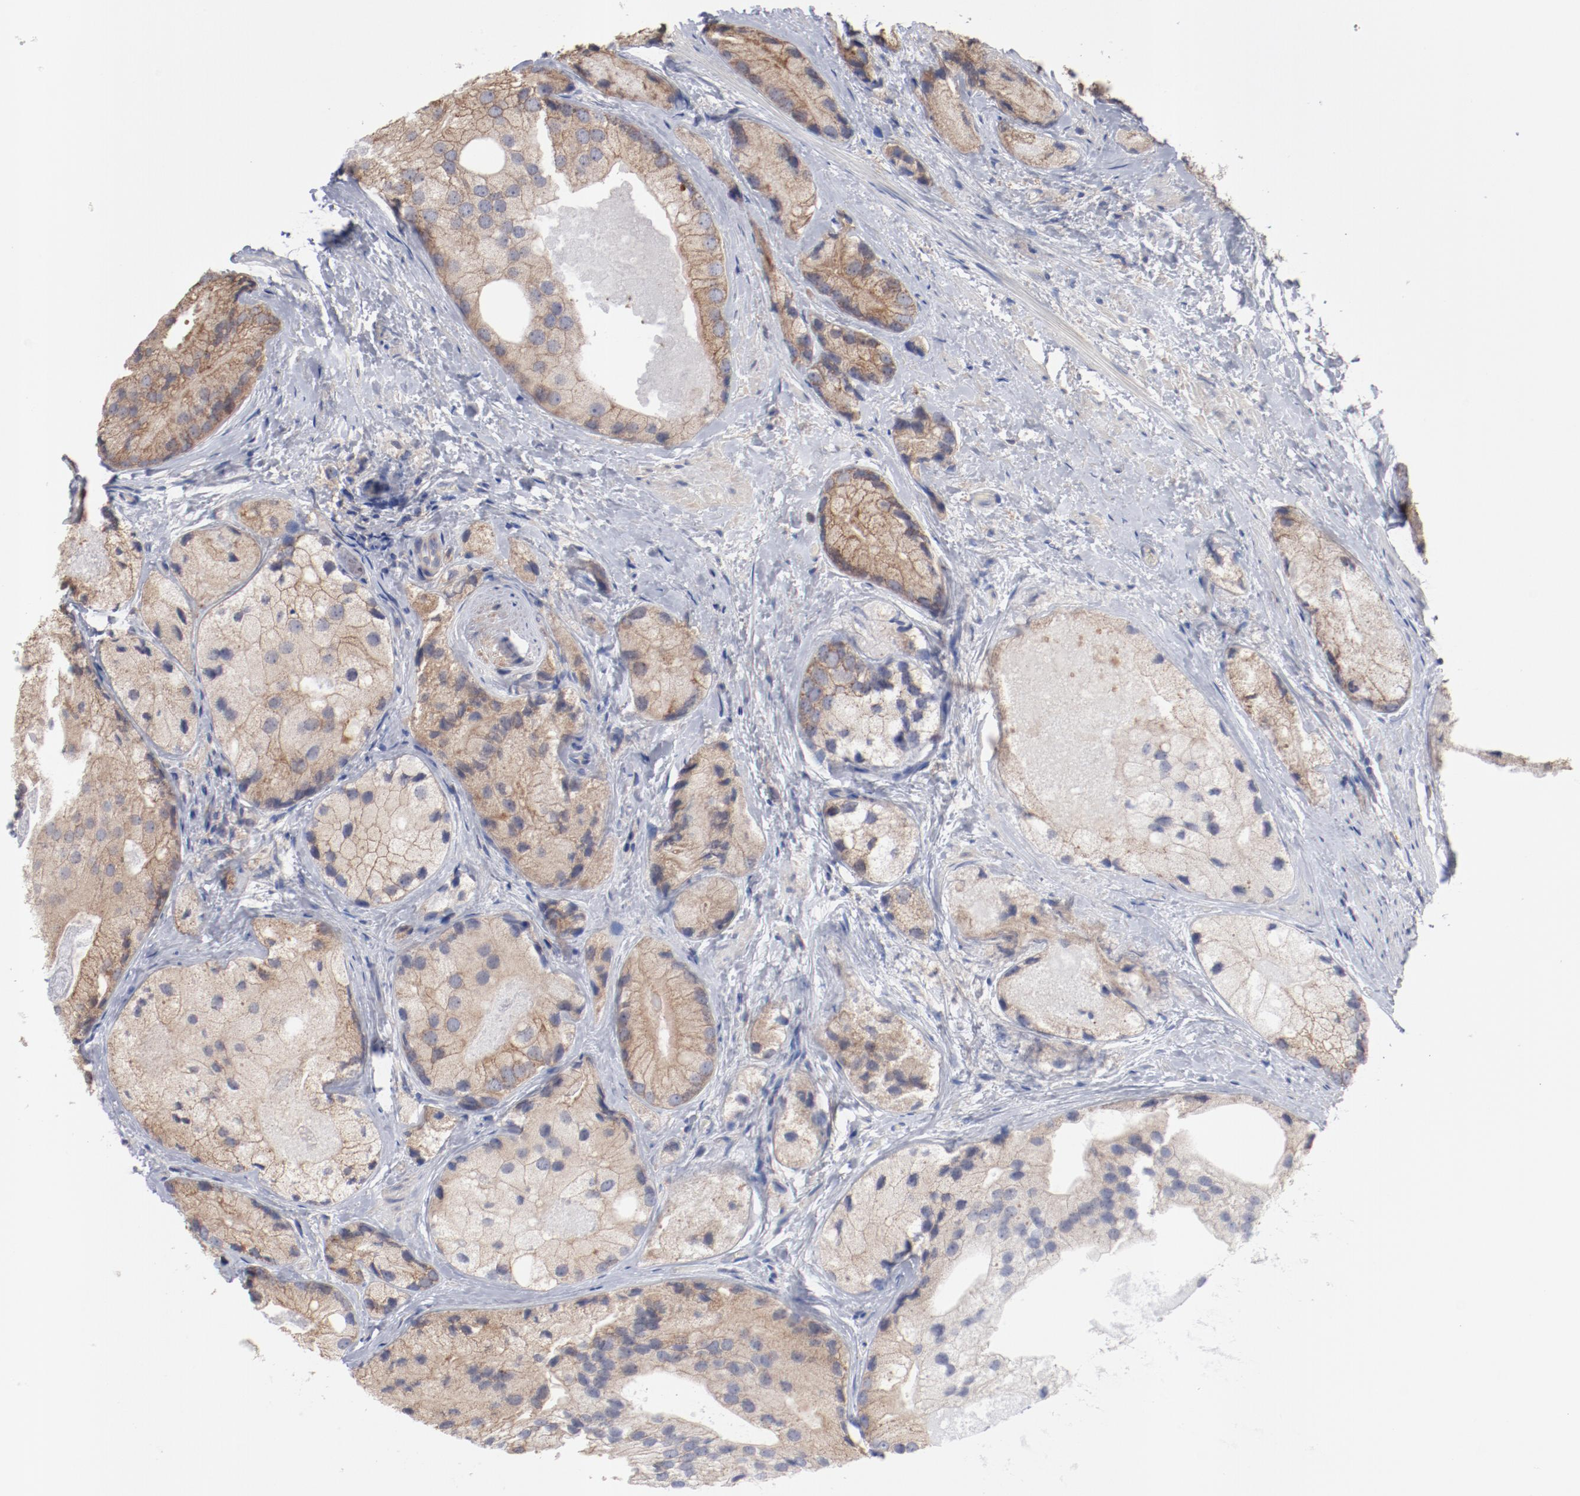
{"staining": {"intensity": "moderate", "quantity": ">75%", "location": "cytoplasmic/membranous"}, "tissue": "prostate cancer", "cell_type": "Tumor cells", "image_type": "cancer", "snomed": [{"axis": "morphology", "description": "Adenocarcinoma, Low grade"}, {"axis": "topography", "description": "Prostate"}], "caption": "Protein expression analysis of prostate cancer reveals moderate cytoplasmic/membranous positivity in approximately >75% of tumor cells.", "gene": "PPFIBP2", "patient": {"sex": "male", "age": 69}}